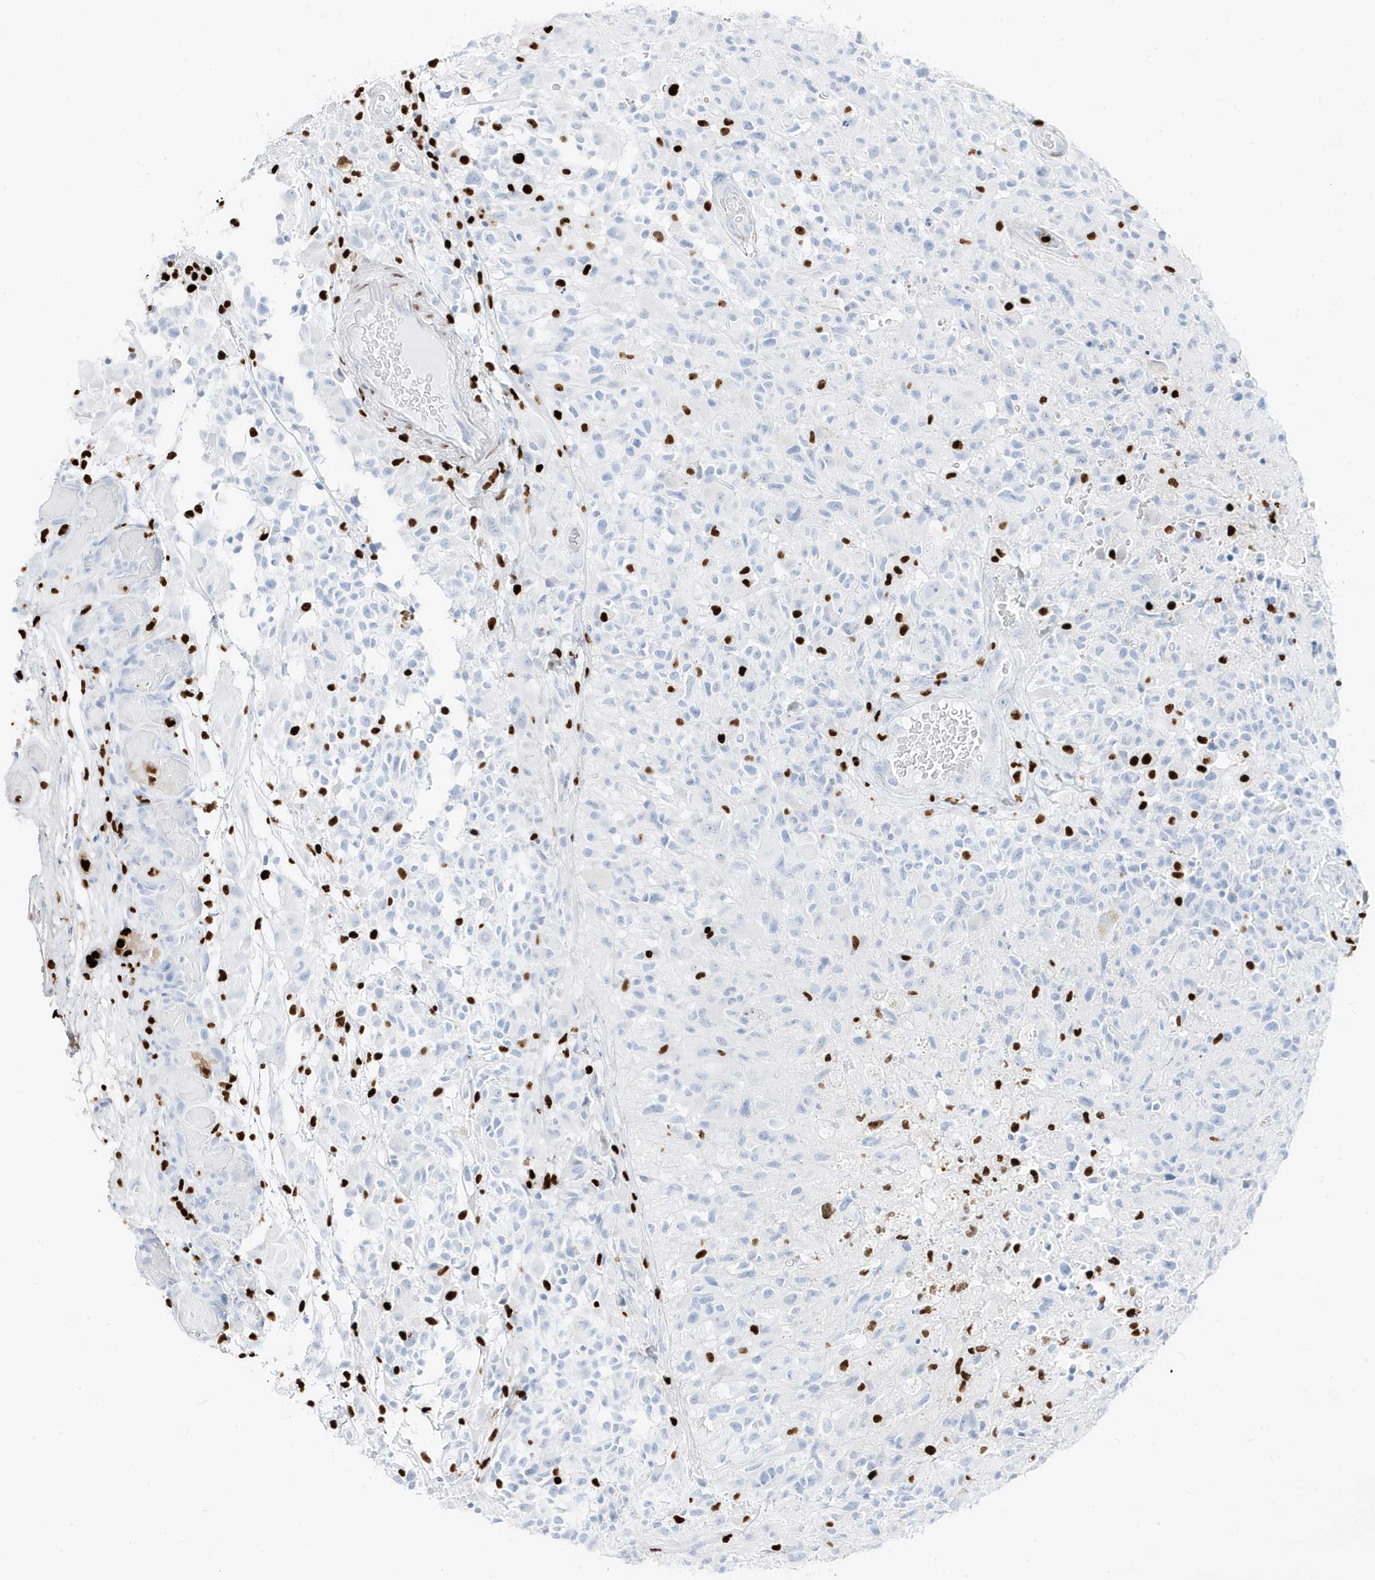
{"staining": {"intensity": "negative", "quantity": "none", "location": "none"}, "tissue": "glioma", "cell_type": "Tumor cells", "image_type": "cancer", "snomed": [{"axis": "morphology", "description": "Glioma, malignant, High grade"}, {"axis": "morphology", "description": "Glioblastoma, NOS"}, {"axis": "topography", "description": "Brain"}], "caption": "Immunohistochemistry (IHC) of glioma displays no staining in tumor cells. The staining was performed using DAB to visualize the protein expression in brown, while the nuclei were stained in blue with hematoxylin (Magnification: 20x).", "gene": "MNDA", "patient": {"sex": "male", "age": 60}}